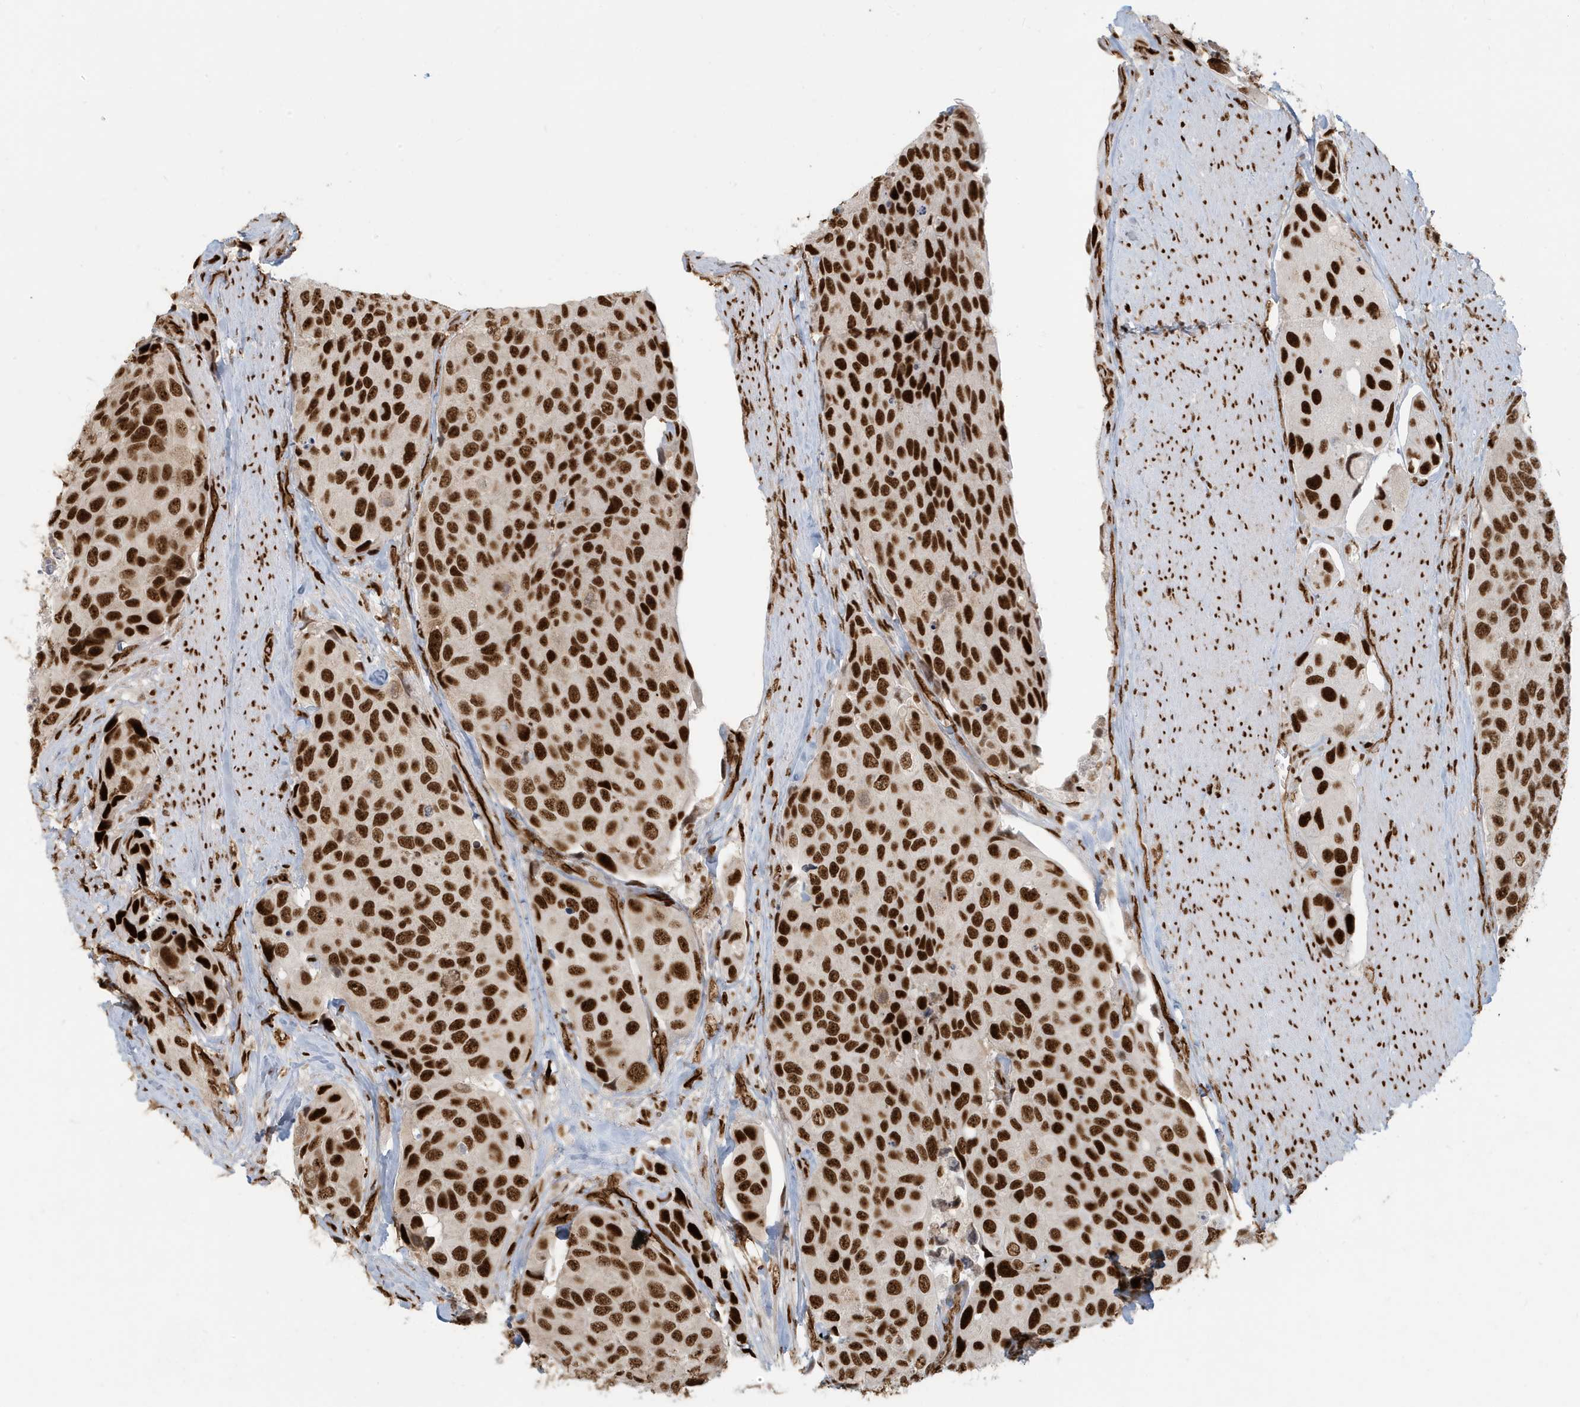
{"staining": {"intensity": "strong", "quantity": ">75%", "location": "nuclear"}, "tissue": "urothelial cancer", "cell_type": "Tumor cells", "image_type": "cancer", "snomed": [{"axis": "morphology", "description": "Urothelial carcinoma, High grade"}, {"axis": "topography", "description": "Urinary bladder"}], "caption": "Tumor cells display high levels of strong nuclear staining in approximately >75% of cells in urothelial carcinoma (high-grade). (Stains: DAB (3,3'-diaminobenzidine) in brown, nuclei in blue, Microscopy: brightfield microscopy at high magnification).", "gene": "CKS2", "patient": {"sex": "male", "age": 74}}